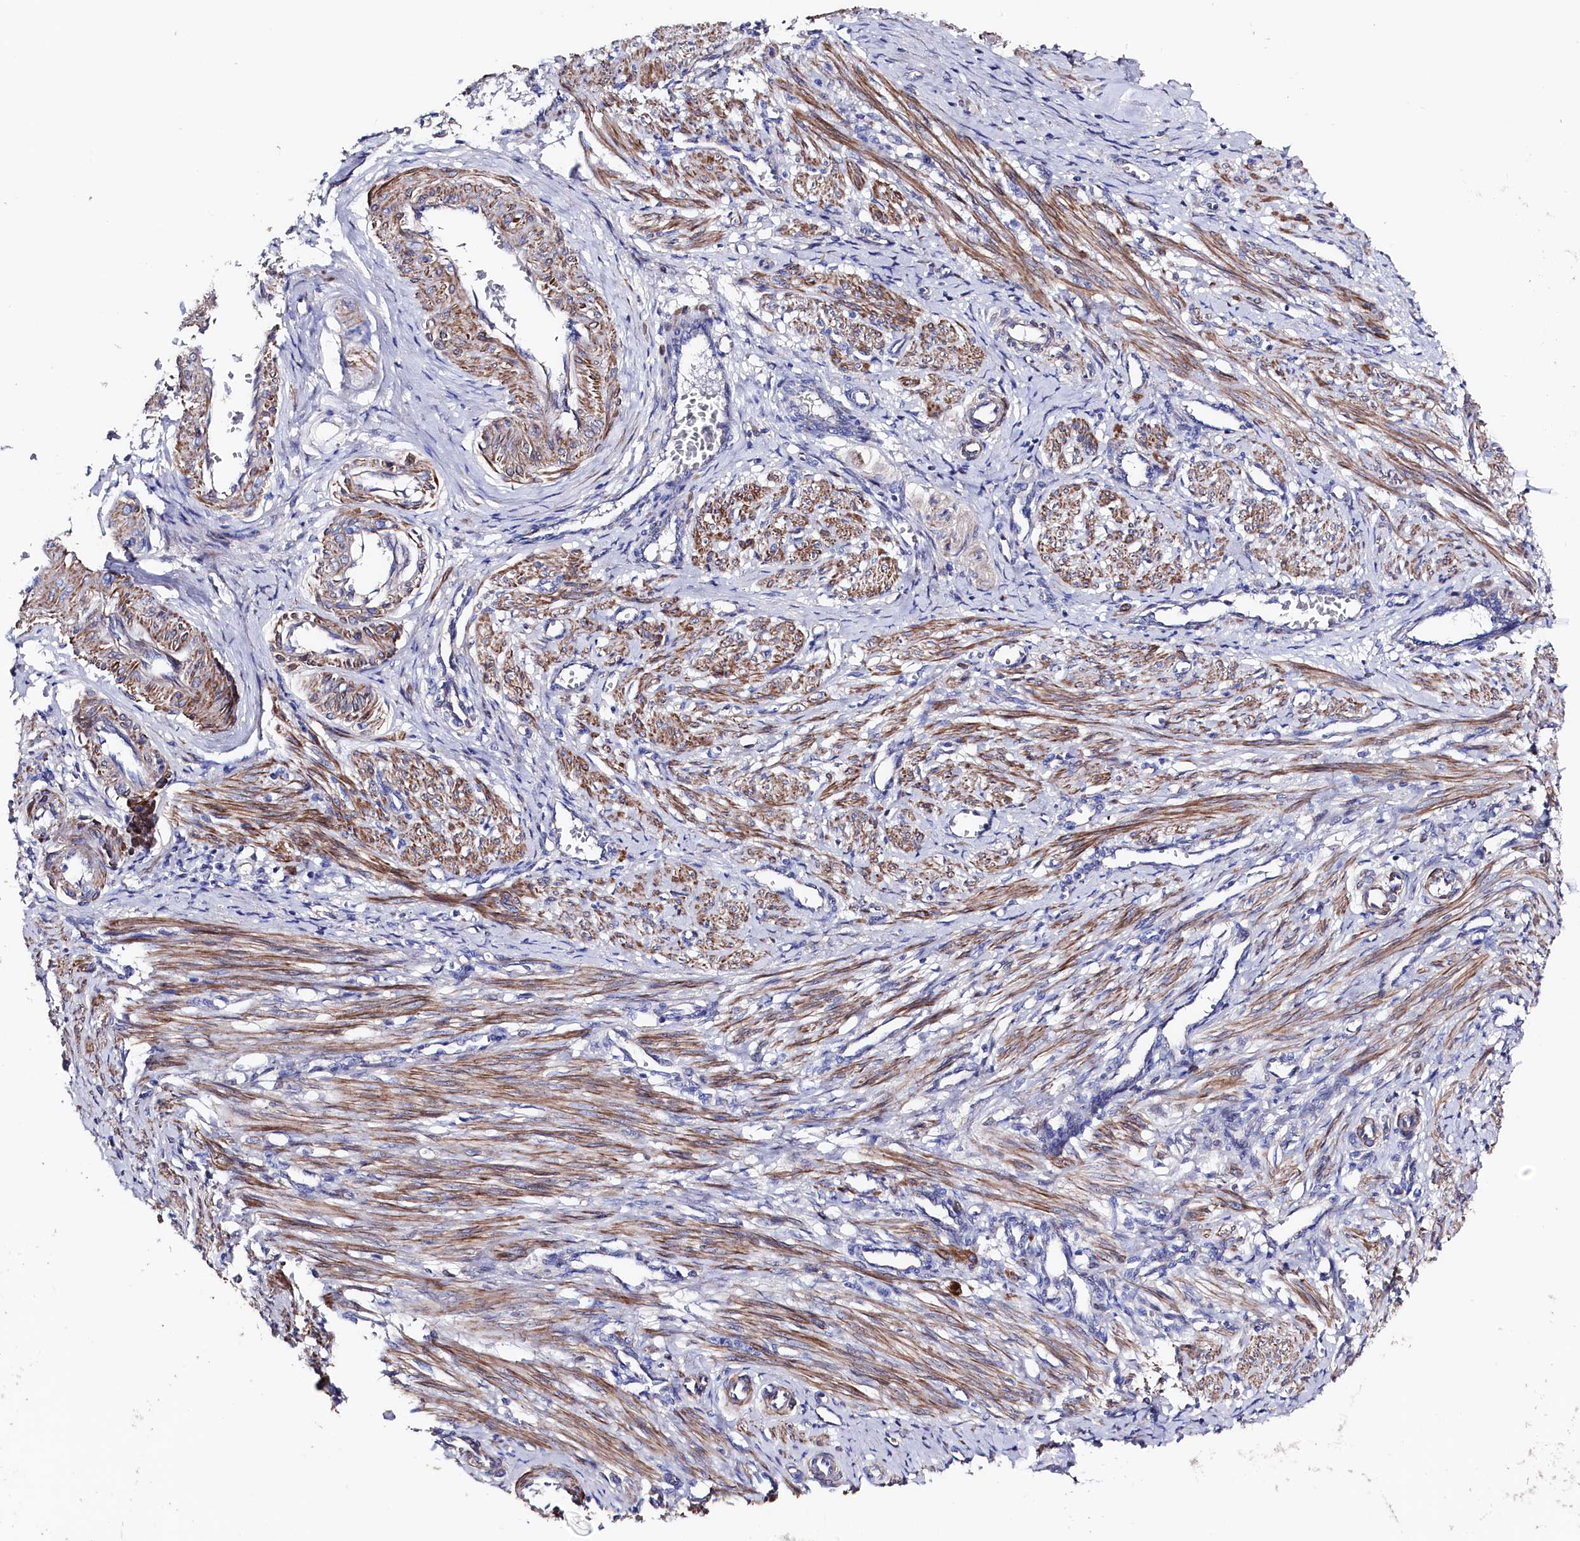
{"staining": {"intensity": "strong", "quantity": ">75%", "location": "cytoplasmic/membranous"}, "tissue": "smooth muscle", "cell_type": "Smooth muscle cells", "image_type": "normal", "snomed": [{"axis": "morphology", "description": "Normal tissue, NOS"}, {"axis": "topography", "description": "Endometrium"}], "caption": "This photomicrograph displays normal smooth muscle stained with immunohistochemistry to label a protein in brown. The cytoplasmic/membranous of smooth muscle cells show strong positivity for the protein. Nuclei are counter-stained blue.", "gene": "WNT8A", "patient": {"sex": "female", "age": 33}}